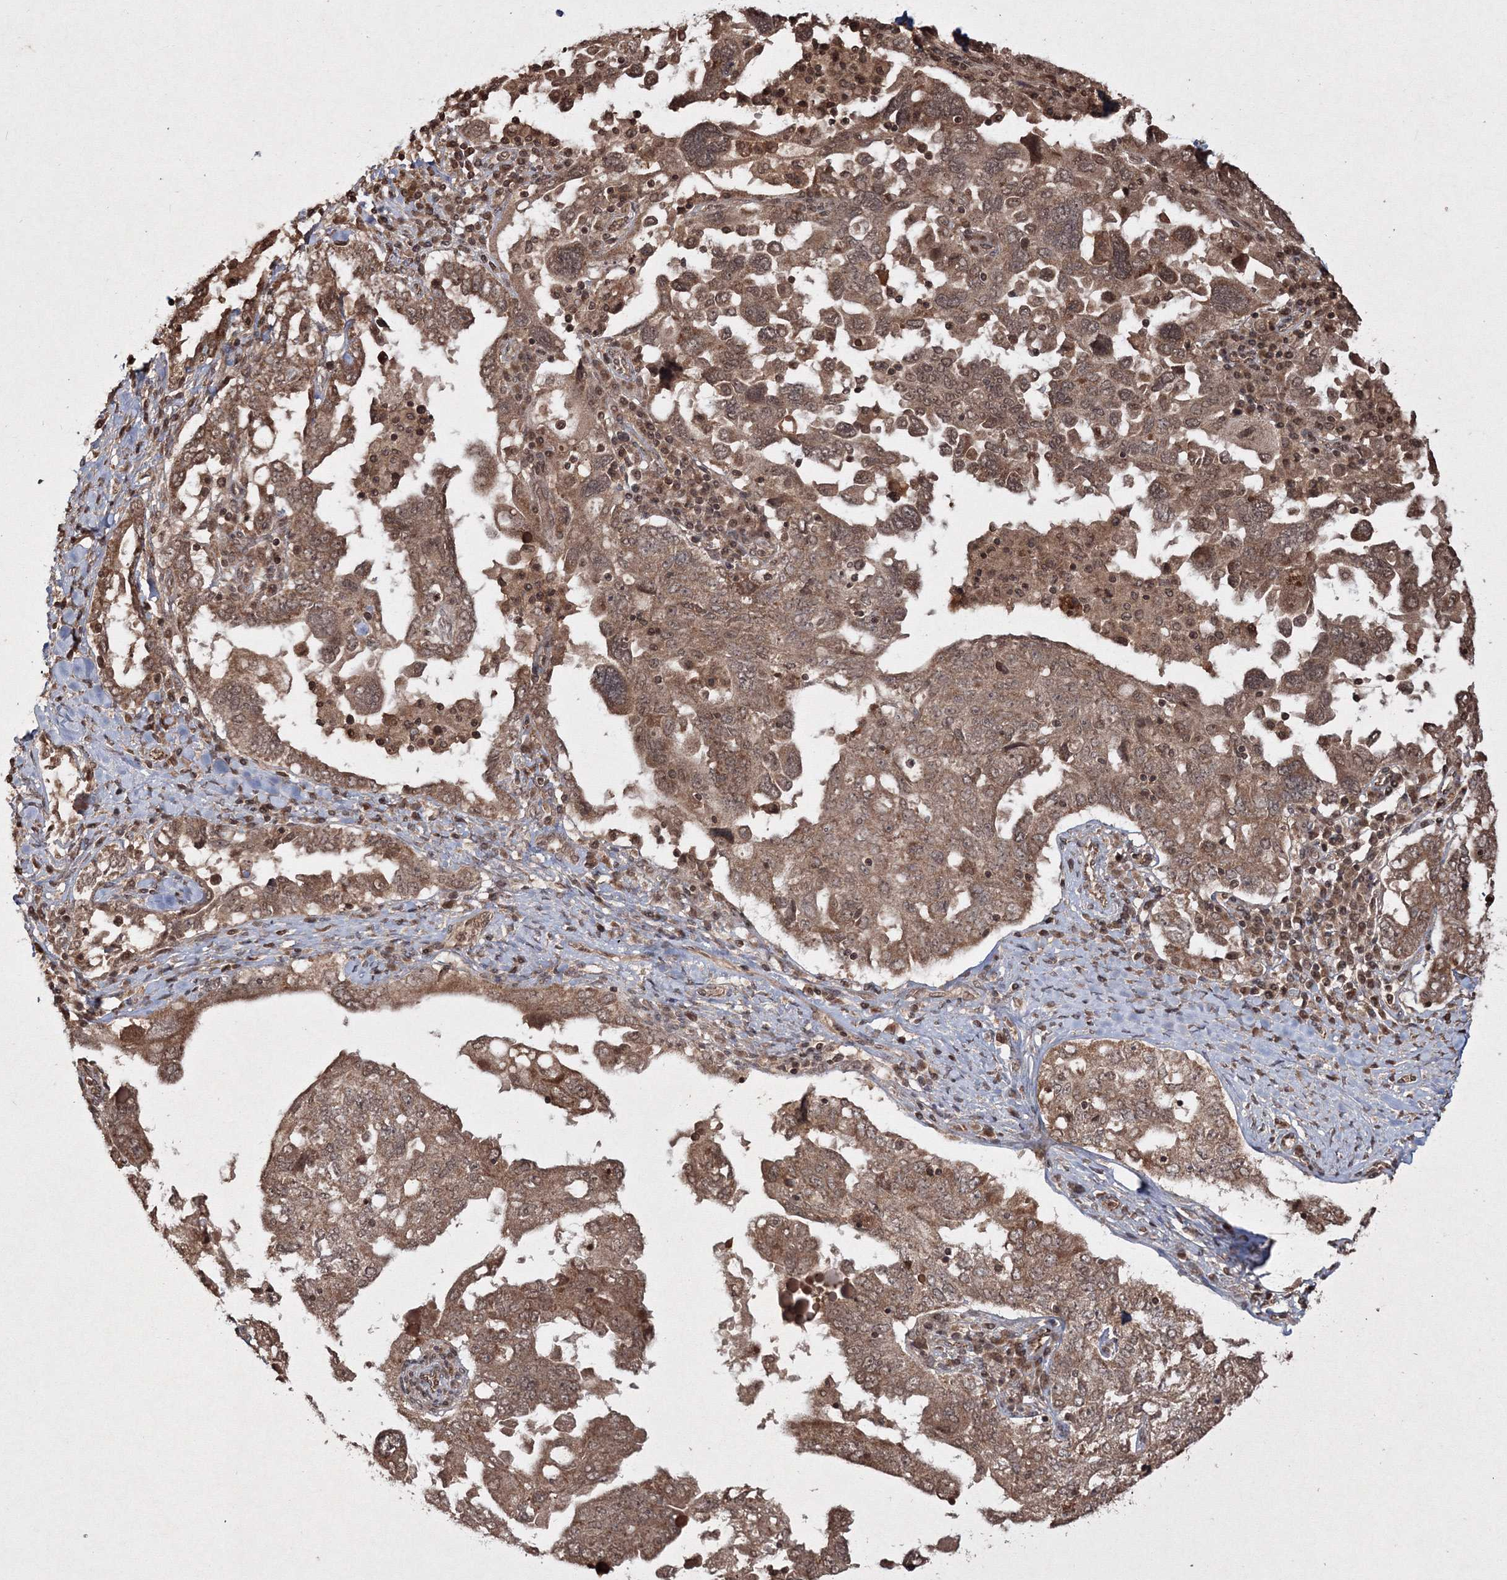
{"staining": {"intensity": "moderate", "quantity": ">75%", "location": "cytoplasmic/membranous,nuclear"}, "tissue": "ovarian cancer", "cell_type": "Tumor cells", "image_type": "cancer", "snomed": [{"axis": "morphology", "description": "Carcinoma, endometroid"}, {"axis": "topography", "description": "Ovary"}], "caption": "This is an image of immunohistochemistry (IHC) staining of ovarian endometroid carcinoma, which shows moderate expression in the cytoplasmic/membranous and nuclear of tumor cells.", "gene": "PEX13", "patient": {"sex": "female", "age": 62}}